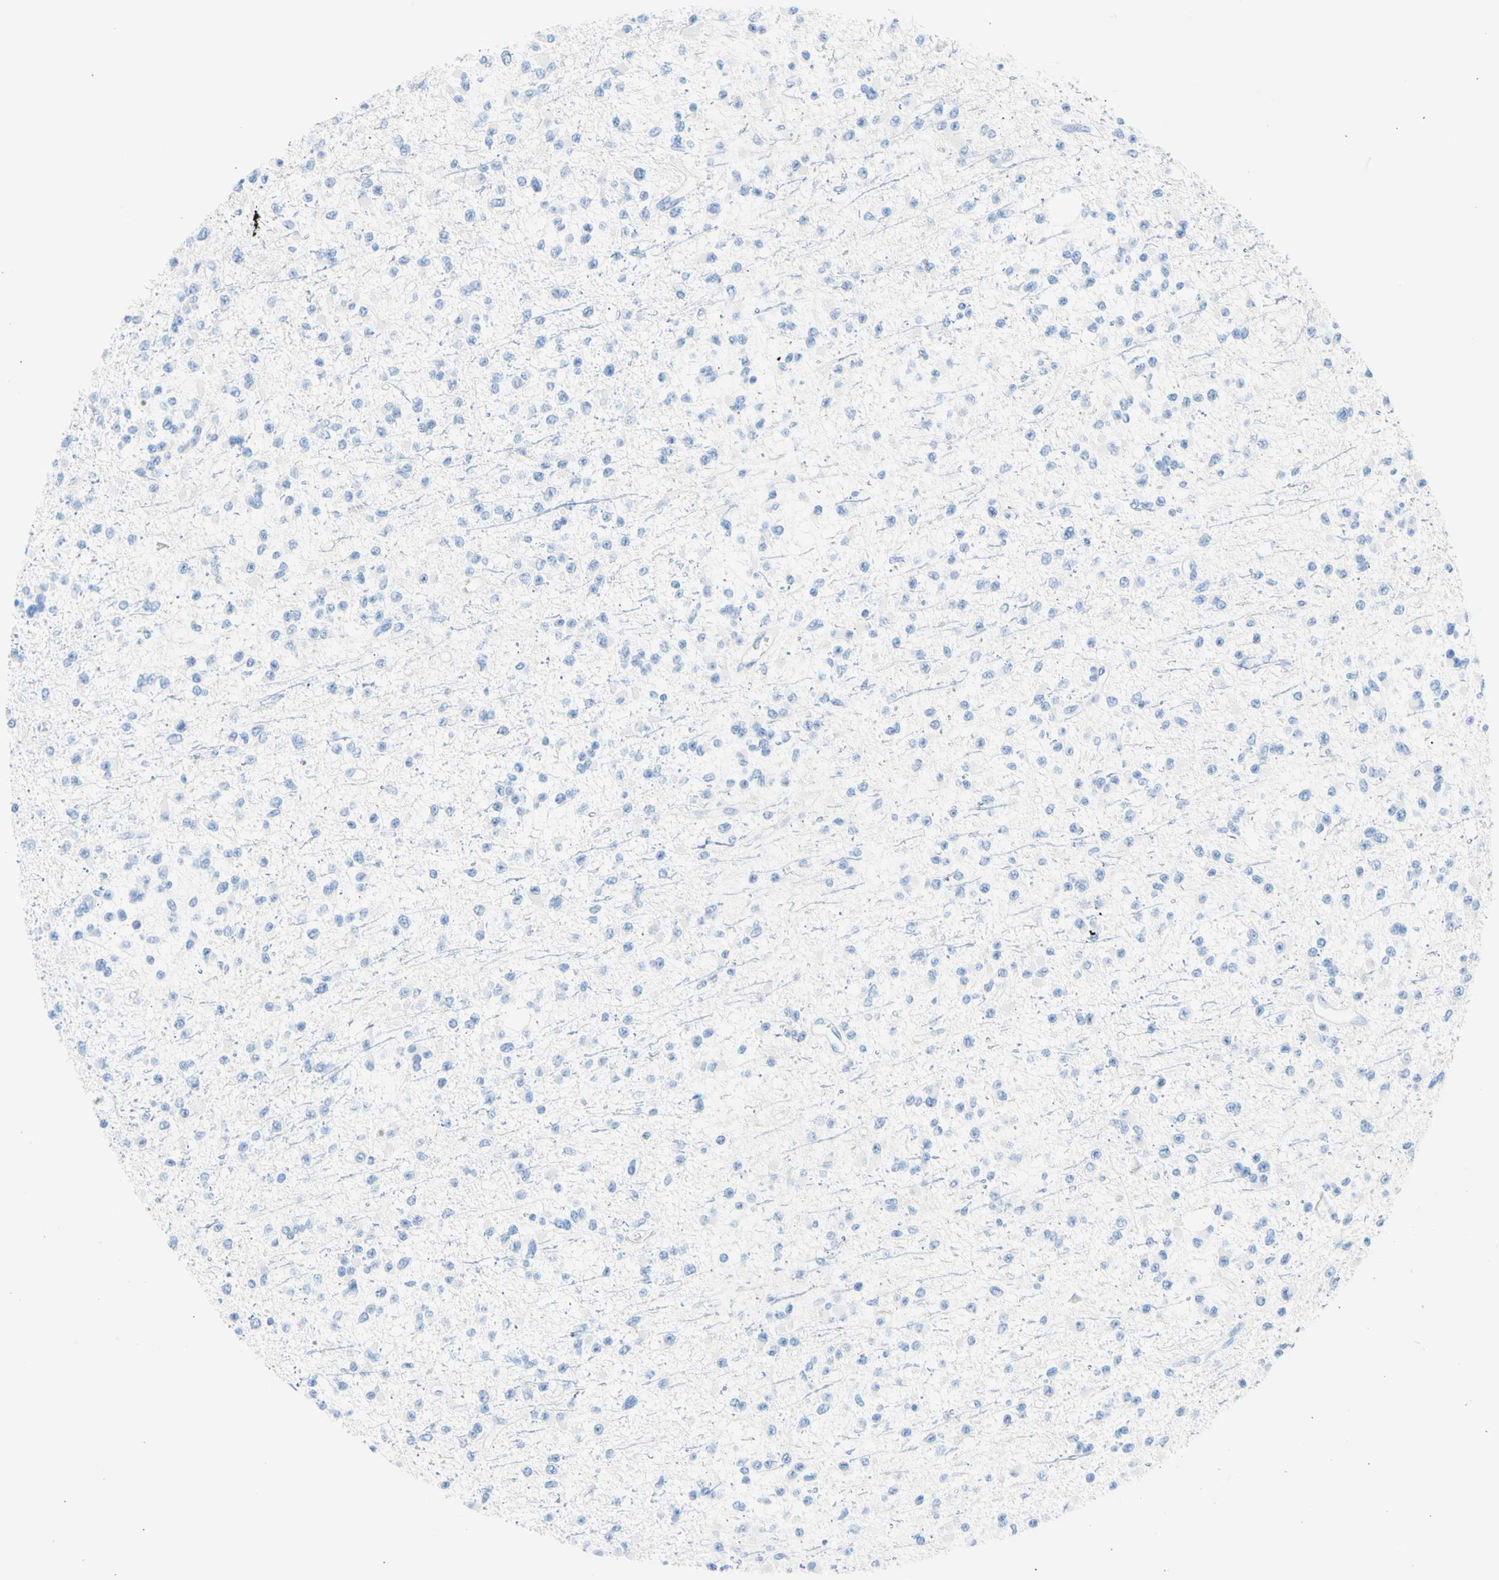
{"staining": {"intensity": "negative", "quantity": "none", "location": "none"}, "tissue": "glioma", "cell_type": "Tumor cells", "image_type": "cancer", "snomed": [{"axis": "morphology", "description": "Glioma, malignant, Low grade"}, {"axis": "topography", "description": "Brain"}], "caption": "IHC histopathology image of human low-grade glioma (malignant) stained for a protein (brown), which demonstrates no expression in tumor cells.", "gene": "CEL", "patient": {"sex": "female", "age": 22}}